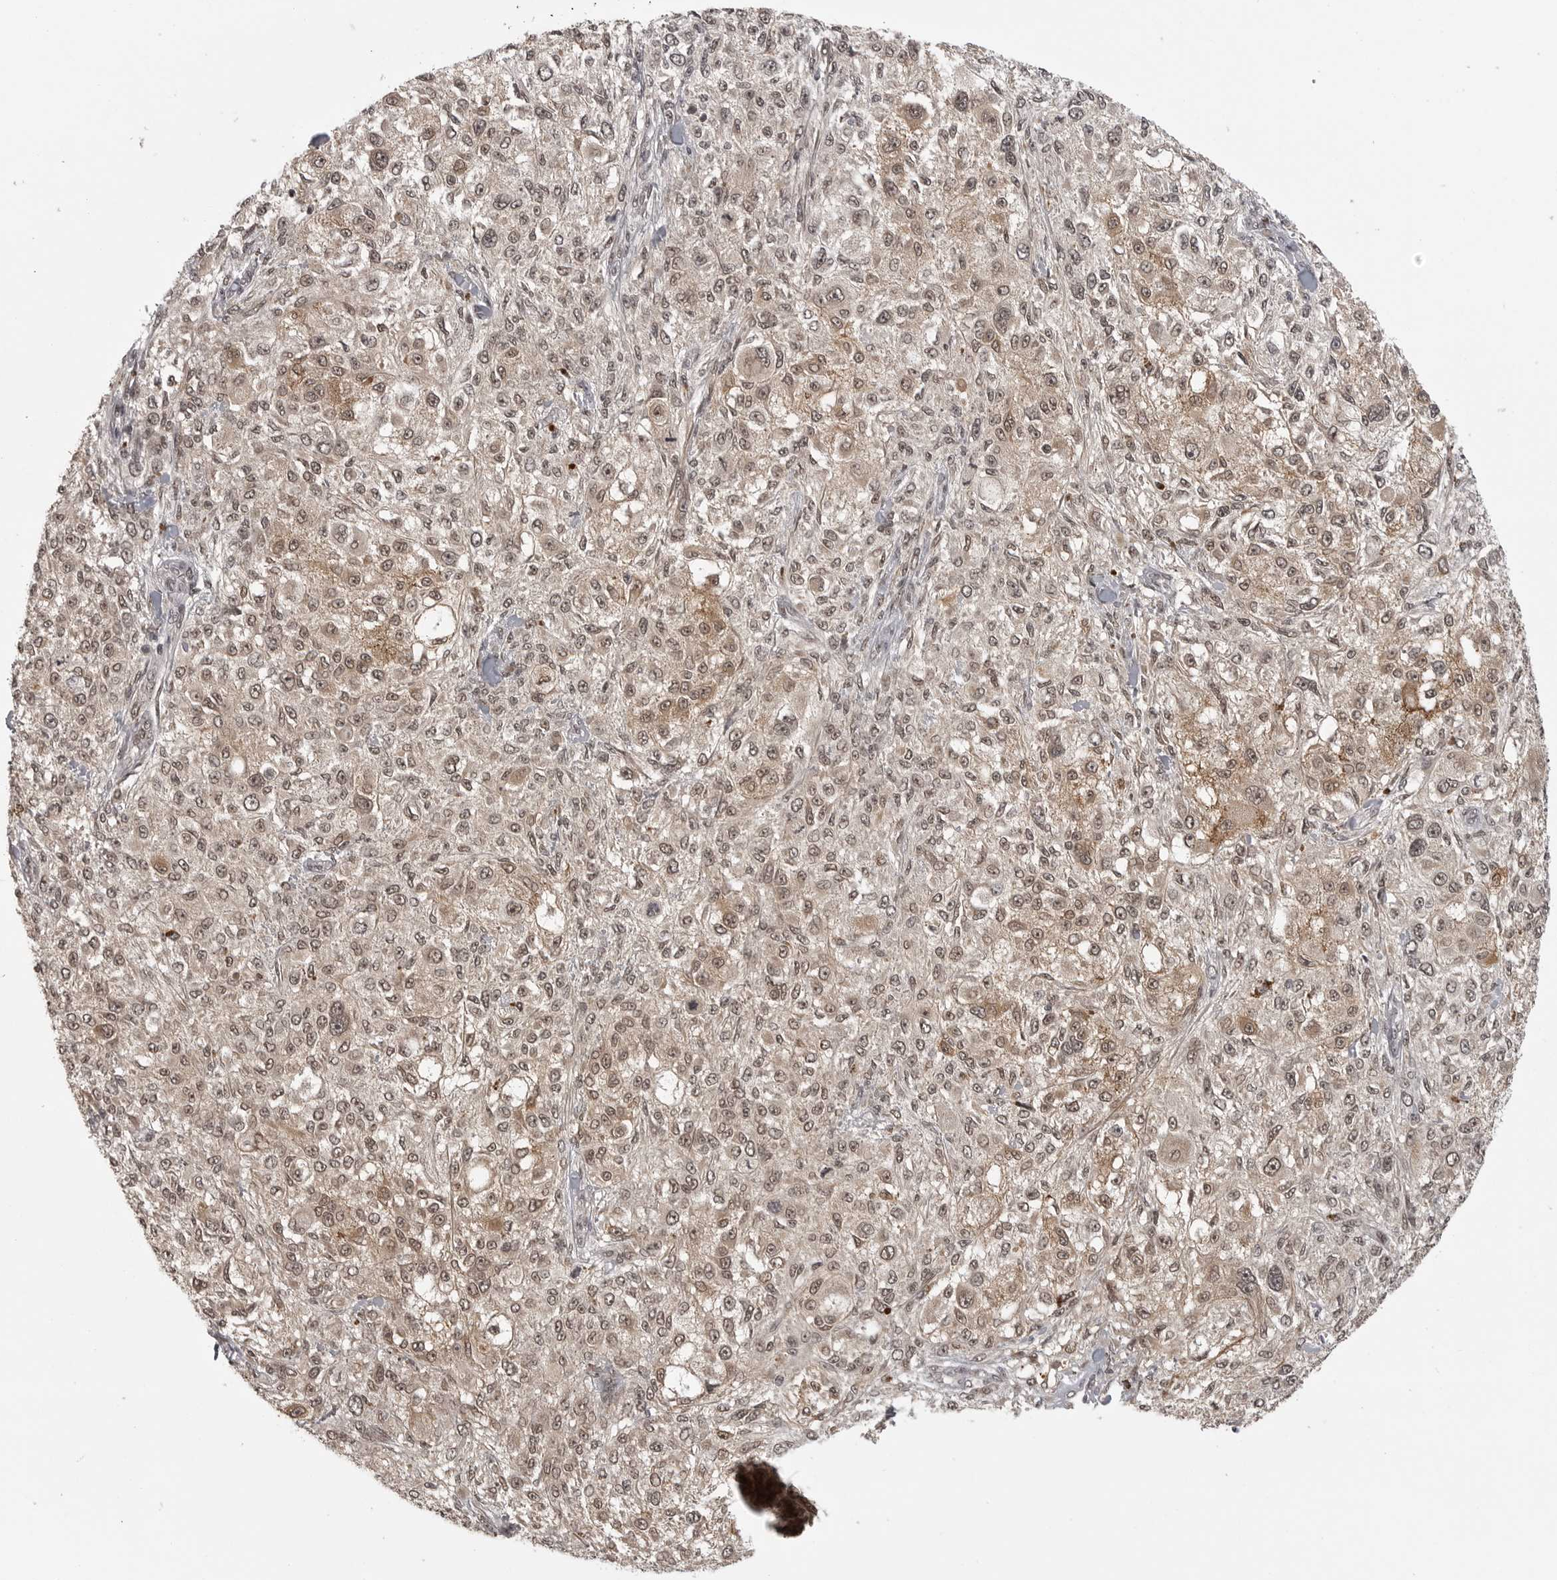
{"staining": {"intensity": "moderate", "quantity": ">75%", "location": "cytoplasmic/membranous,nuclear"}, "tissue": "melanoma", "cell_type": "Tumor cells", "image_type": "cancer", "snomed": [{"axis": "morphology", "description": "Necrosis, NOS"}, {"axis": "morphology", "description": "Malignant melanoma, NOS"}, {"axis": "topography", "description": "Skin"}], "caption": "Moderate cytoplasmic/membranous and nuclear expression for a protein is present in about >75% of tumor cells of melanoma using immunohistochemistry (IHC).", "gene": "PEG3", "patient": {"sex": "female", "age": 87}}